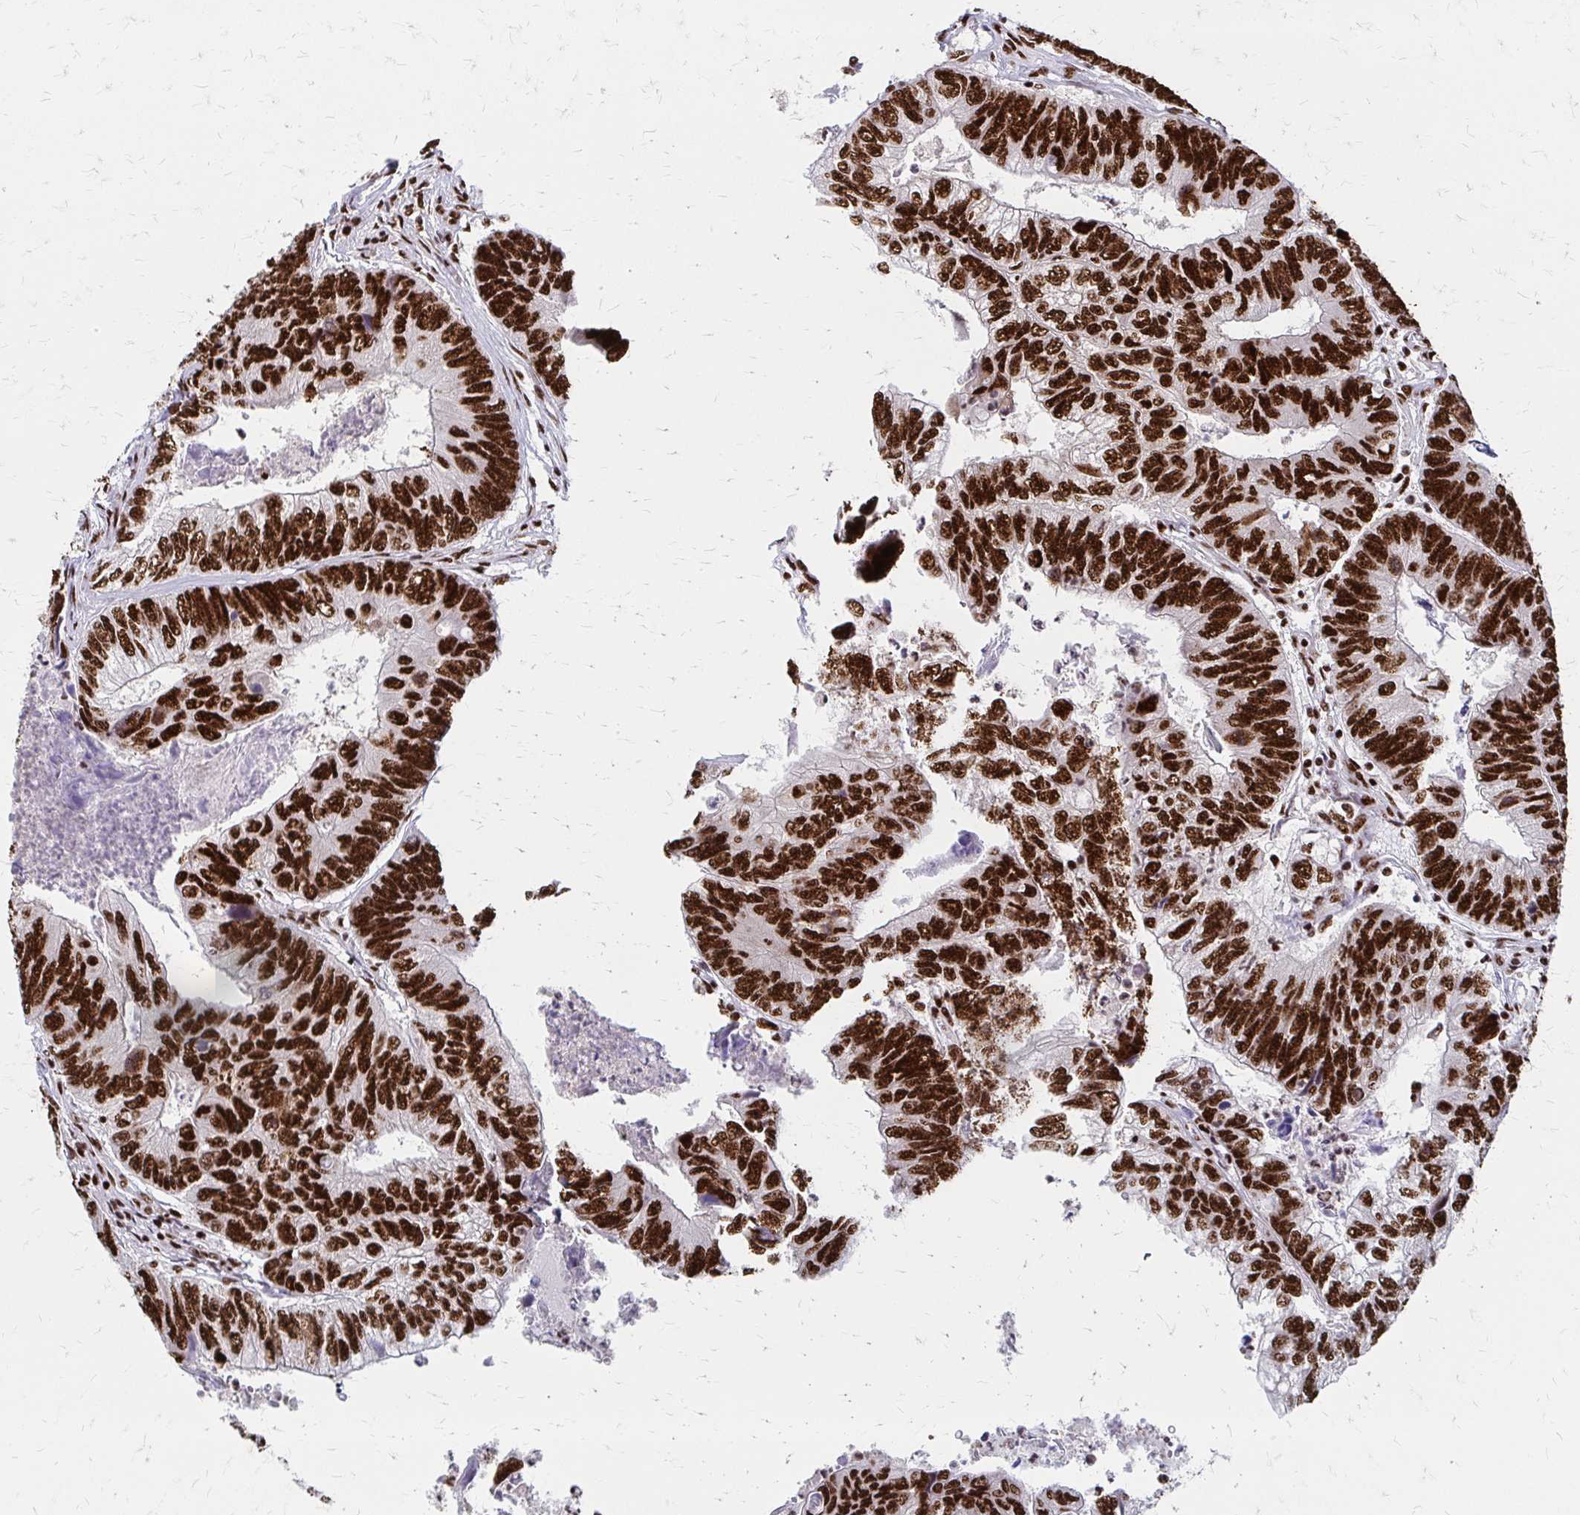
{"staining": {"intensity": "strong", "quantity": ">75%", "location": "nuclear"}, "tissue": "colorectal cancer", "cell_type": "Tumor cells", "image_type": "cancer", "snomed": [{"axis": "morphology", "description": "Adenocarcinoma, NOS"}, {"axis": "topography", "description": "Colon"}], "caption": "Brown immunohistochemical staining in human colorectal adenocarcinoma reveals strong nuclear expression in approximately >75% of tumor cells. The protein is shown in brown color, while the nuclei are stained blue.", "gene": "CNKSR3", "patient": {"sex": "female", "age": 67}}